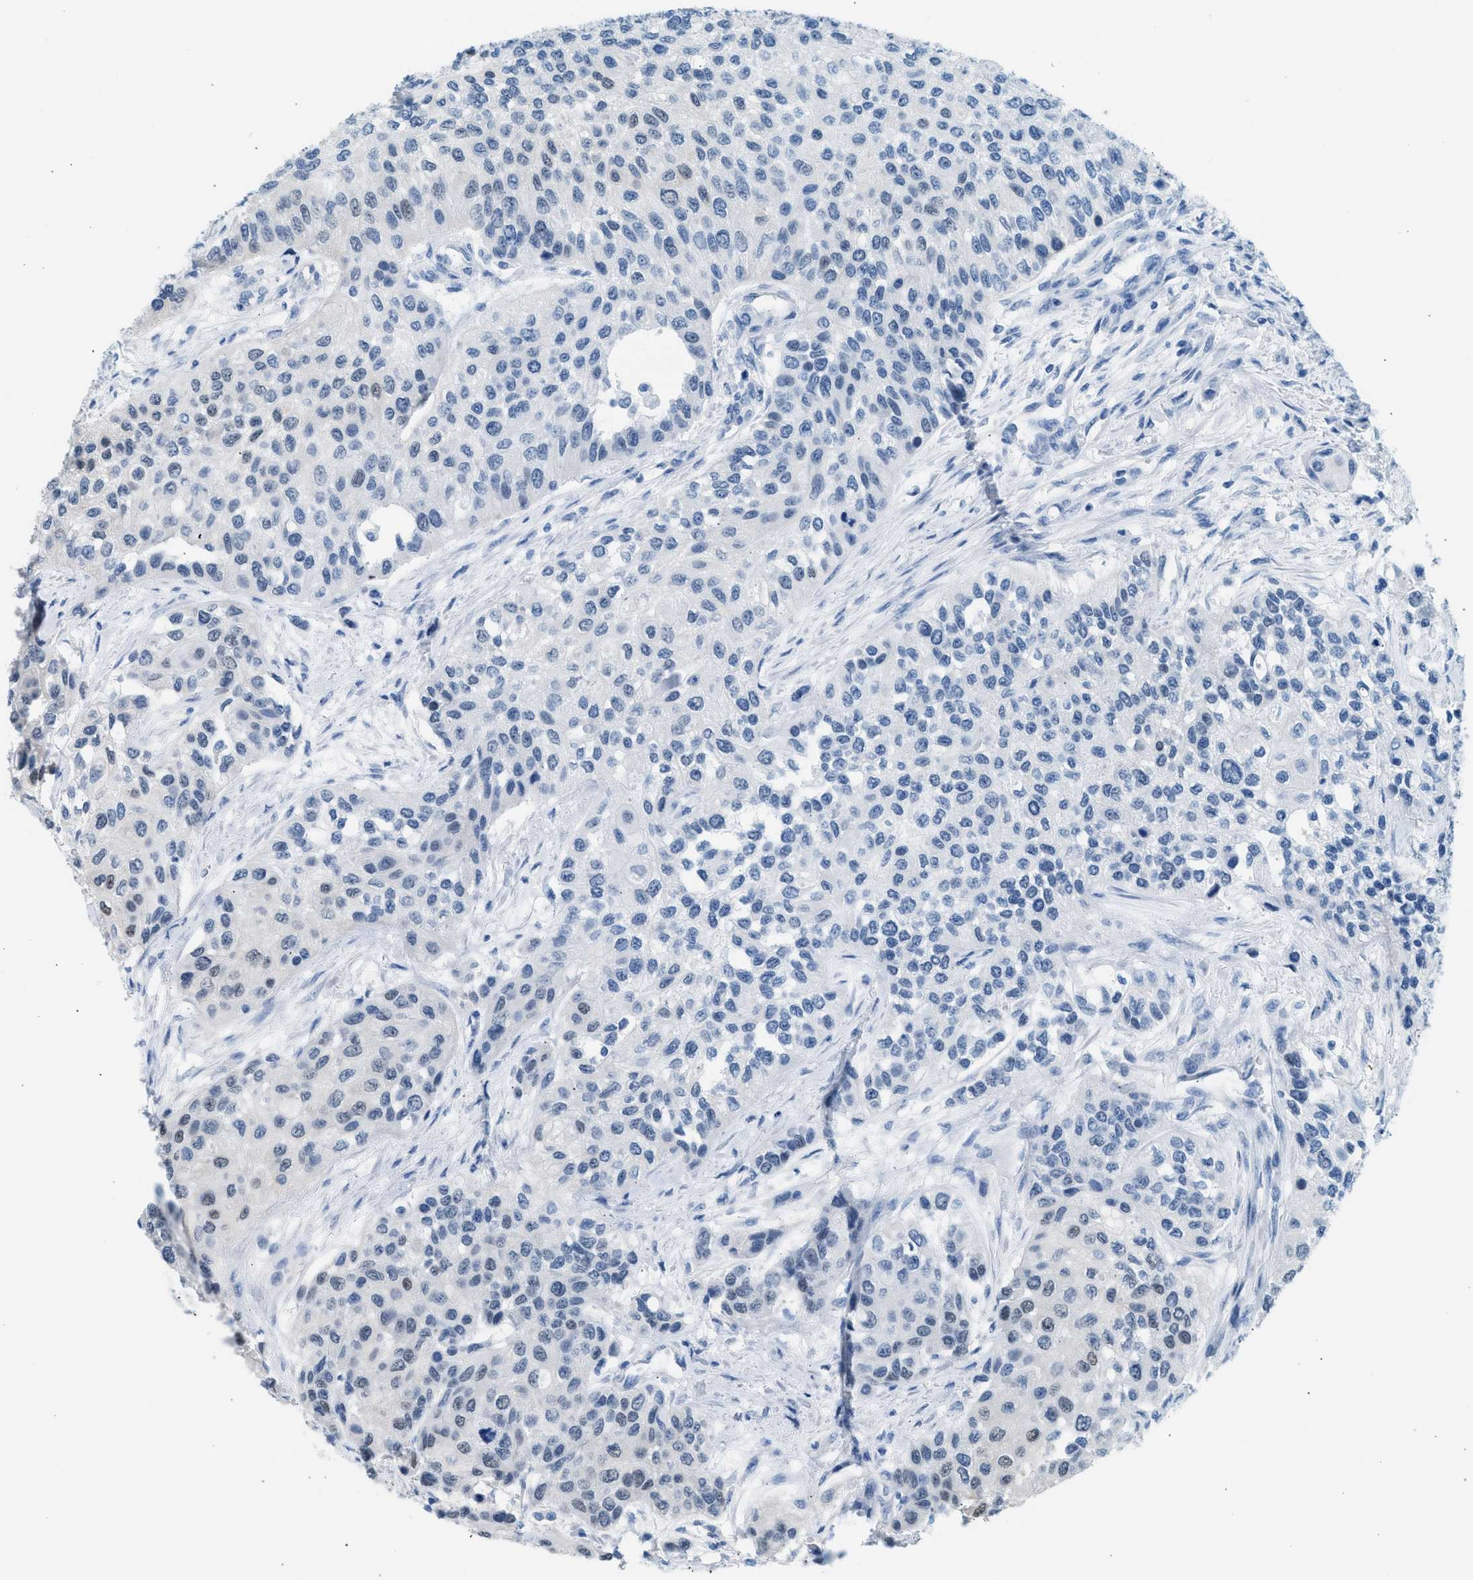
{"staining": {"intensity": "negative", "quantity": "none", "location": "none"}, "tissue": "urothelial cancer", "cell_type": "Tumor cells", "image_type": "cancer", "snomed": [{"axis": "morphology", "description": "Urothelial carcinoma, High grade"}, {"axis": "topography", "description": "Urinary bladder"}], "caption": "Histopathology image shows no significant protein expression in tumor cells of urothelial cancer. The staining was performed using DAB to visualize the protein expression in brown, while the nuclei were stained in blue with hematoxylin (Magnification: 20x).", "gene": "SPAM1", "patient": {"sex": "female", "age": 56}}